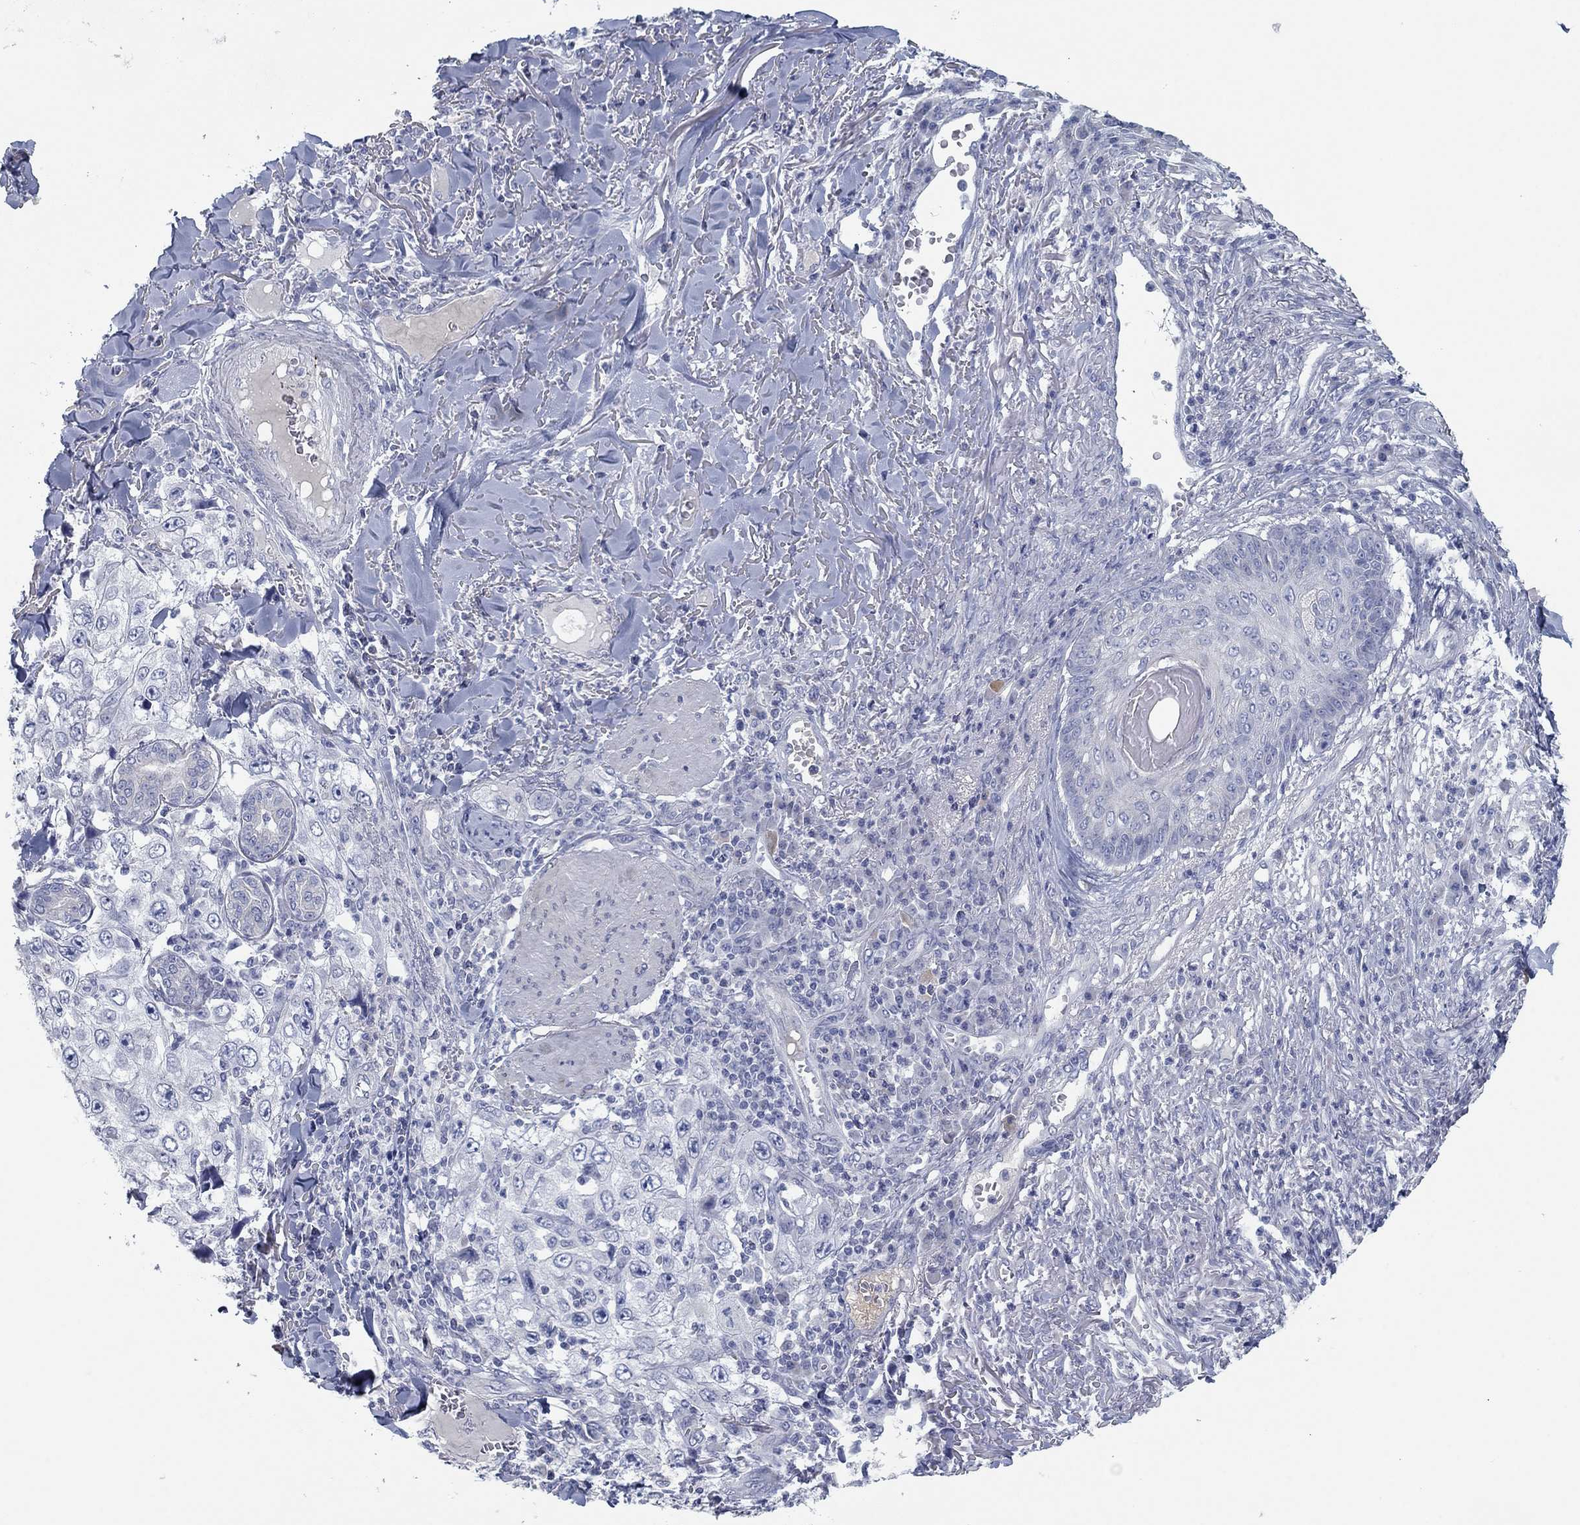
{"staining": {"intensity": "negative", "quantity": "none", "location": "none"}, "tissue": "skin cancer", "cell_type": "Tumor cells", "image_type": "cancer", "snomed": [{"axis": "morphology", "description": "Squamous cell carcinoma, NOS"}, {"axis": "topography", "description": "Skin"}], "caption": "There is no significant positivity in tumor cells of skin squamous cell carcinoma.", "gene": "APOC3", "patient": {"sex": "male", "age": 82}}